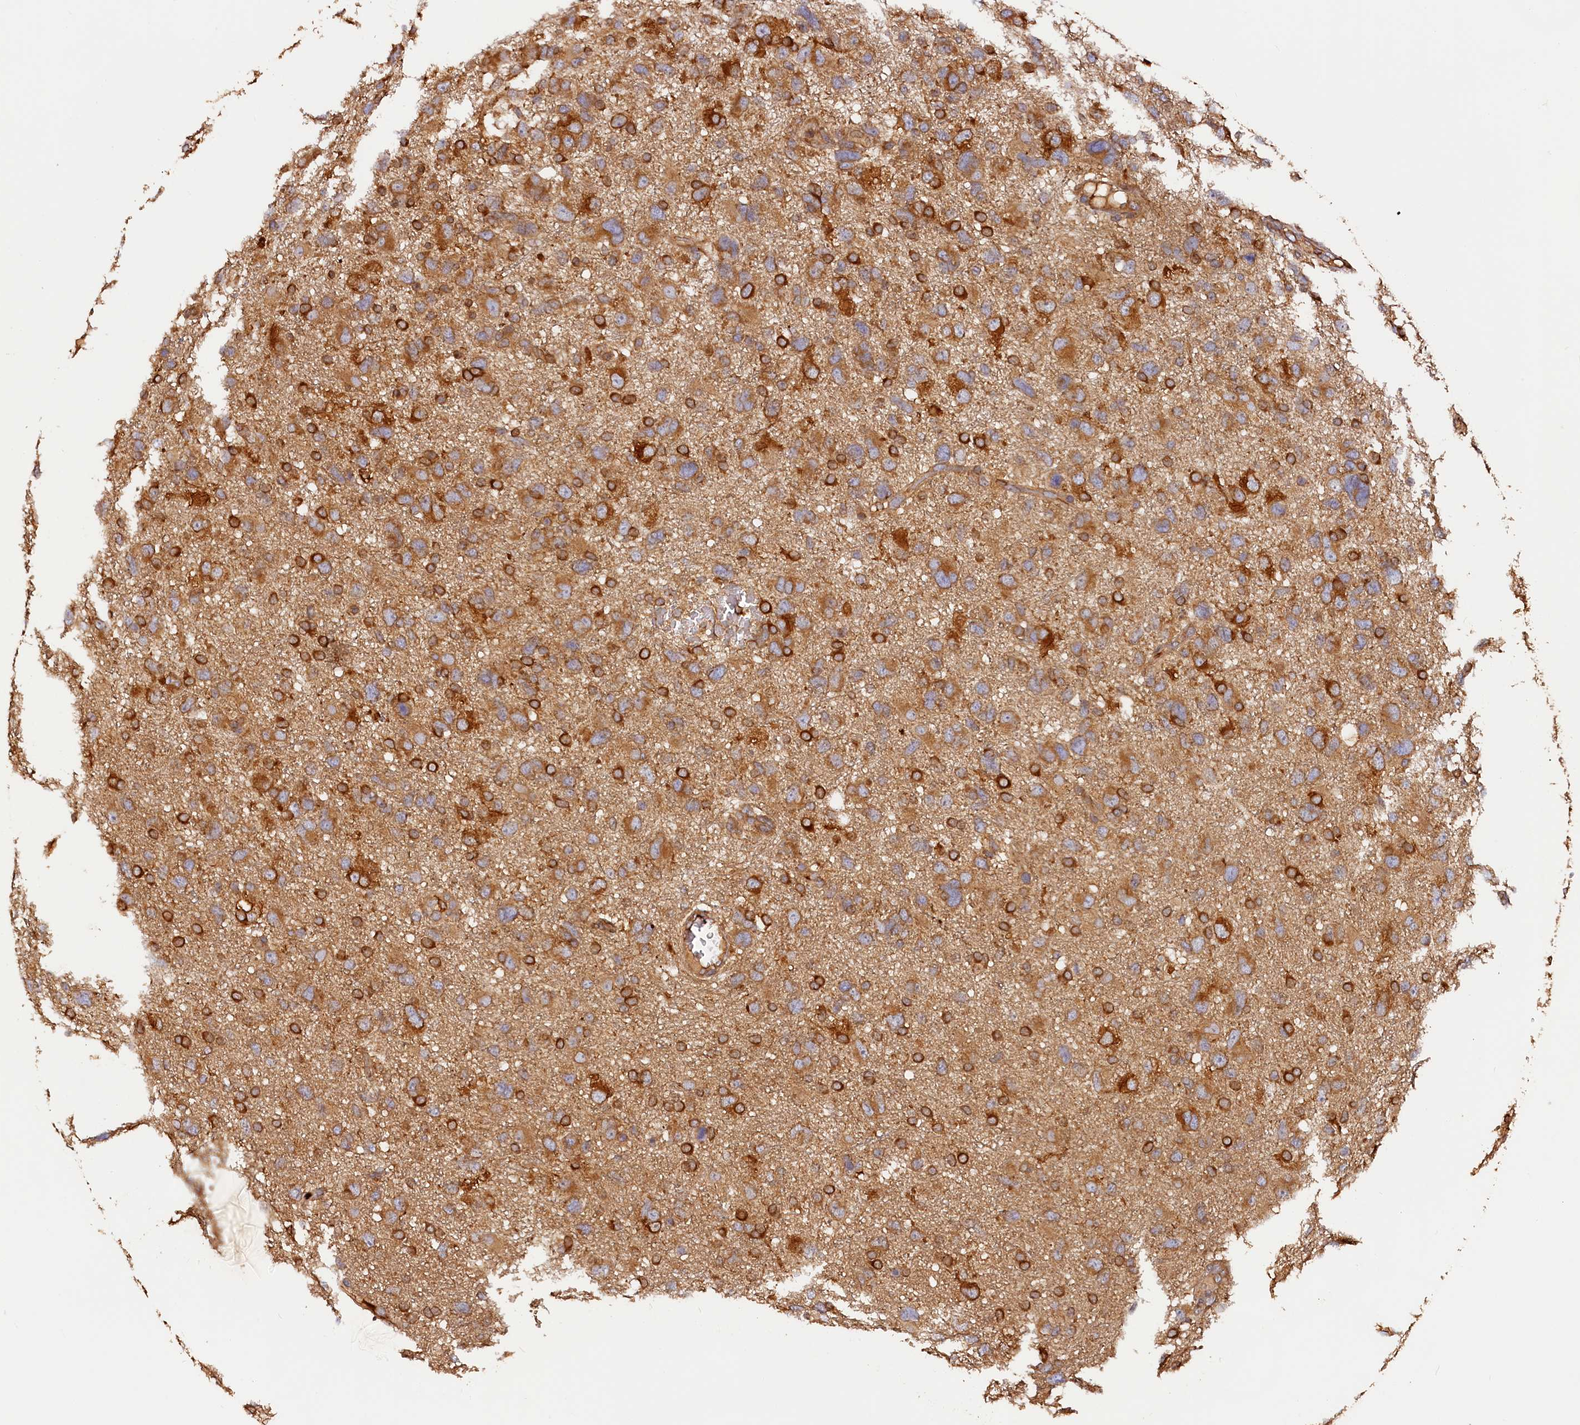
{"staining": {"intensity": "strong", "quantity": "25%-75%", "location": "cytoplasmic/membranous"}, "tissue": "glioma", "cell_type": "Tumor cells", "image_type": "cancer", "snomed": [{"axis": "morphology", "description": "Glioma, malignant, High grade"}, {"axis": "topography", "description": "Brain"}], "caption": "This is an image of immunohistochemistry staining of glioma, which shows strong staining in the cytoplasmic/membranous of tumor cells.", "gene": "HMOX2", "patient": {"sex": "male", "age": 61}}